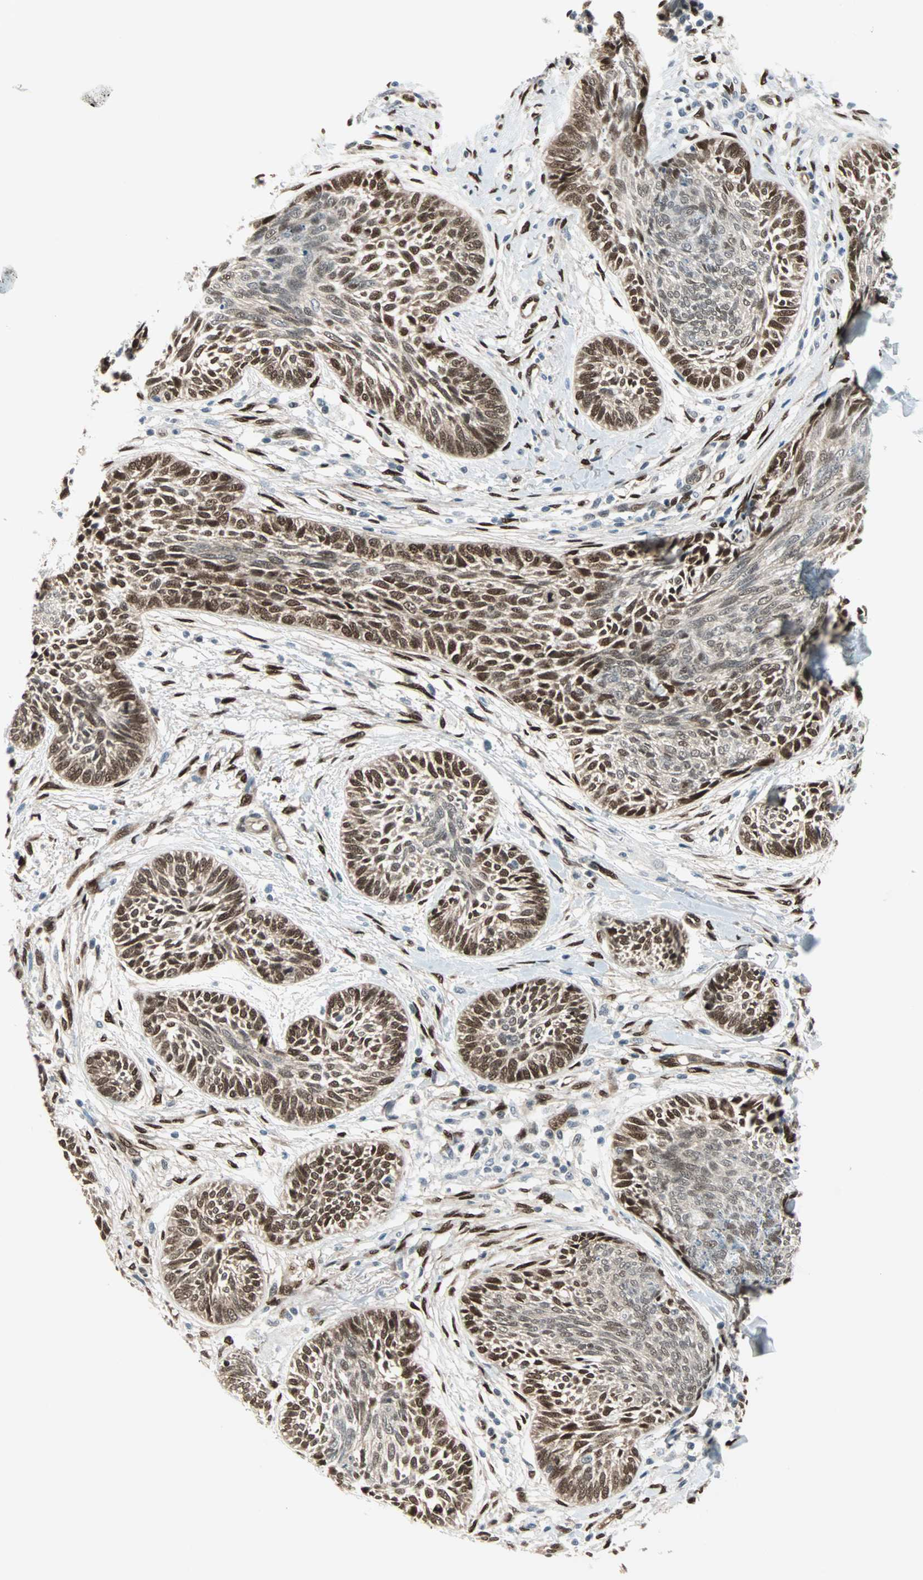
{"staining": {"intensity": "strong", "quantity": ">75%", "location": "cytoplasmic/membranous,nuclear"}, "tissue": "skin cancer", "cell_type": "Tumor cells", "image_type": "cancer", "snomed": [{"axis": "morphology", "description": "Papilloma, NOS"}, {"axis": "morphology", "description": "Basal cell carcinoma"}, {"axis": "topography", "description": "Skin"}], "caption": "A high-resolution micrograph shows immunohistochemistry (IHC) staining of basal cell carcinoma (skin), which shows strong cytoplasmic/membranous and nuclear staining in approximately >75% of tumor cells. (Stains: DAB (3,3'-diaminobenzidine) in brown, nuclei in blue, Microscopy: brightfield microscopy at high magnification).", "gene": "WWTR1", "patient": {"sex": "male", "age": 87}}